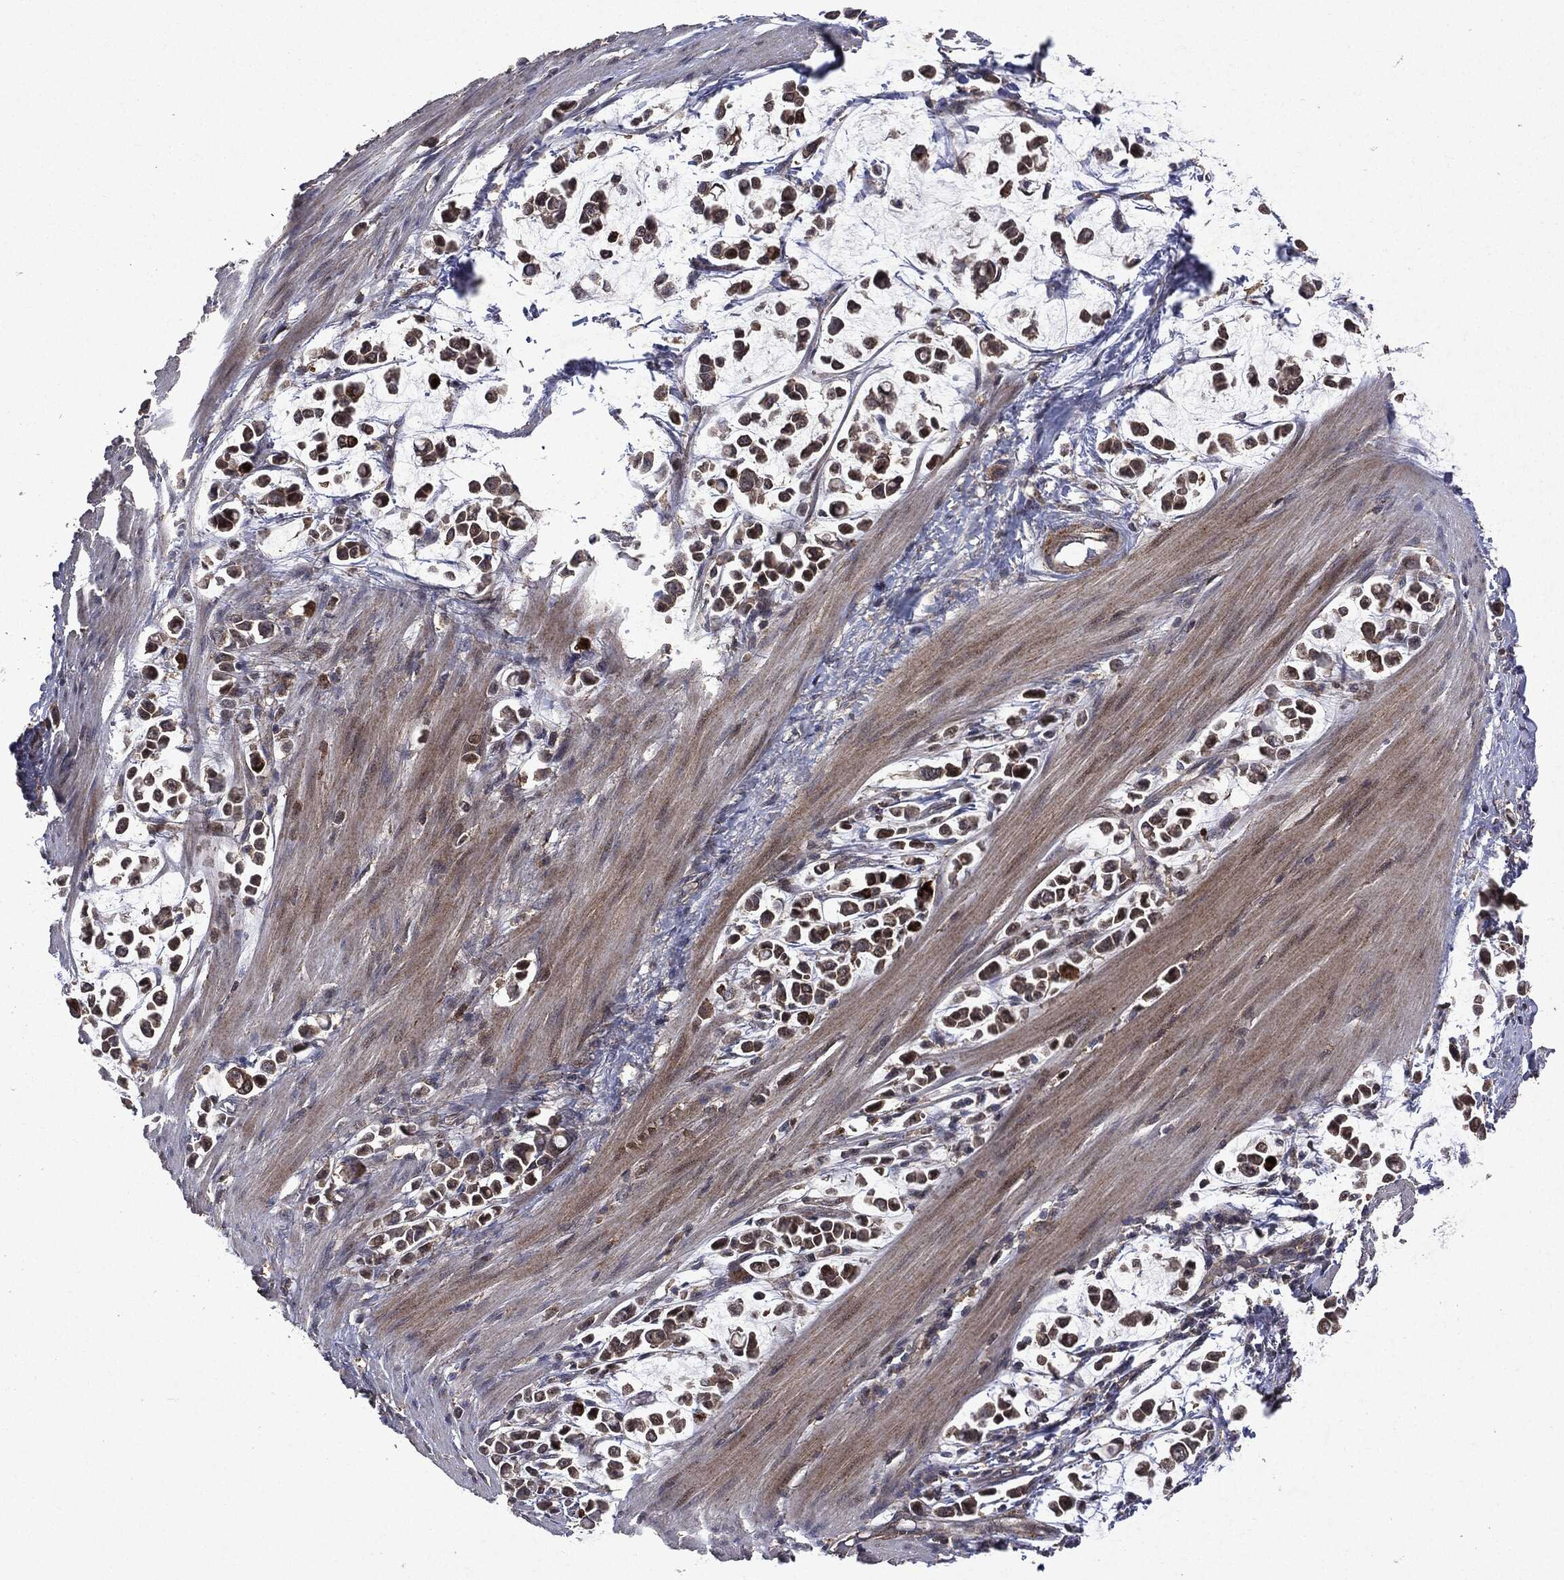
{"staining": {"intensity": "moderate", "quantity": "25%-75%", "location": "cytoplasmic/membranous"}, "tissue": "stomach cancer", "cell_type": "Tumor cells", "image_type": "cancer", "snomed": [{"axis": "morphology", "description": "Adenocarcinoma, NOS"}, {"axis": "topography", "description": "Stomach"}], "caption": "Protein staining displays moderate cytoplasmic/membranous positivity in about 25%-75% of tumor cells in stomach cancer.", "gene": "PTEN", "patient": {"sex": "male", "age": 82}}